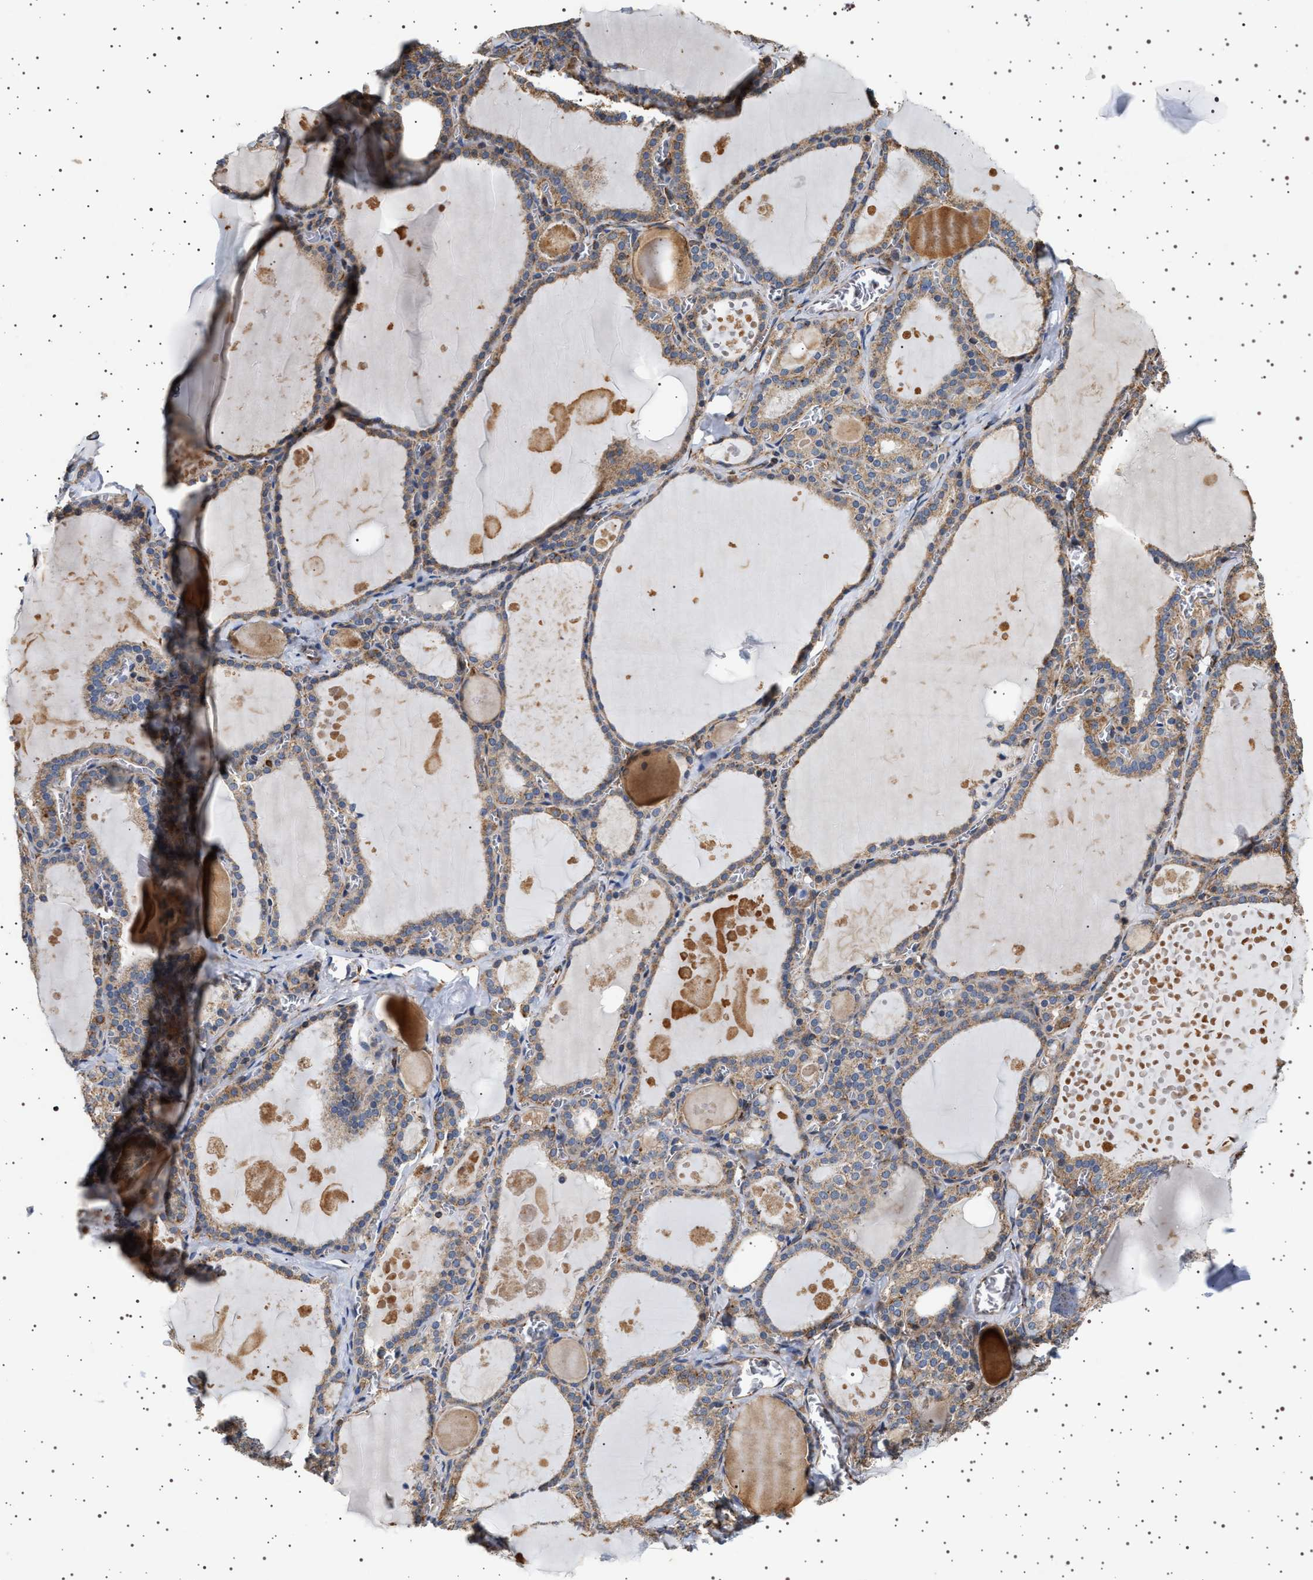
{"staining": {"intensity": "moderate", "quantity": ">75%", "location": "cytoplasmic/membranous"}, "tissue": "thyroid gland", "cell_type": "Glandular cells", "image_type": "normal", "snomed": [{"axis": "morphology", "description": "Normal tissue, NOS"}, {"axis": "topography", "description": "Thyroid gland"}], "caption": "Immunohistochemistry (IHC) (DAB (3,3'-diaminobenzidine)) staining of unremarkable human thyroid gland displays moderate cytoplasmic/membranous protein staining in approximately >75% of glandular cells.", "gene": "TRUB2", "patient": {"sex": "male", "age": 56}}